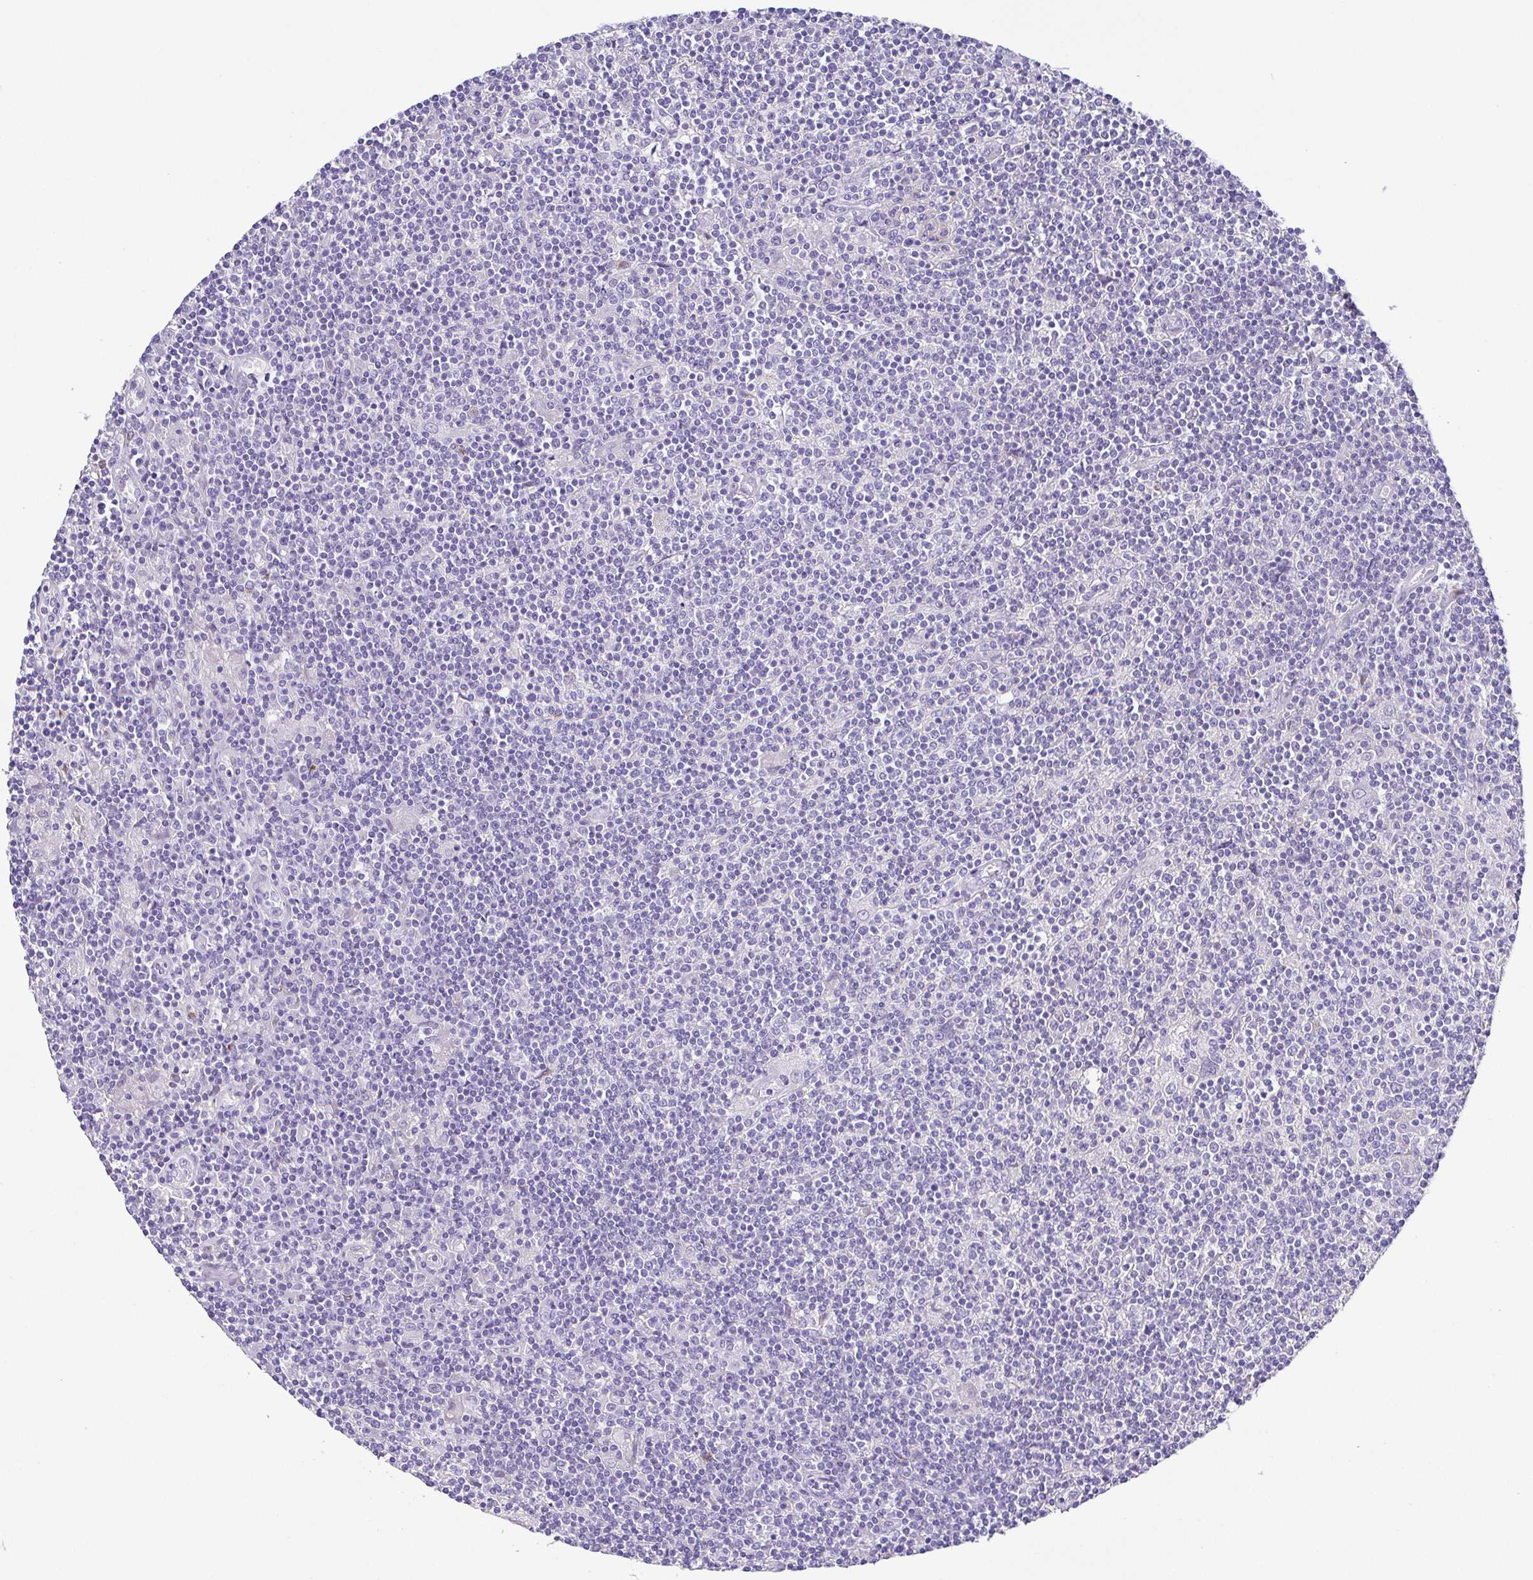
{"staining": {"intensity": "negative", "quantity": "none", "location": "none"}, "tissue": "lymphoma", "cell_type": "Tumor cells", "image_type": "cancer", "snomed": [{"axis": "morphology", "description": "Hodgkin's disease, NOS"}, {"axis": "topography", "description": "Lymph node"}], "caption": "Protein analysis of Hodgkin's disease demonstrates no significant staining in tumor cells.", "gene": "PKDREJ", "patient": {"sex": "male", "age": 40}}